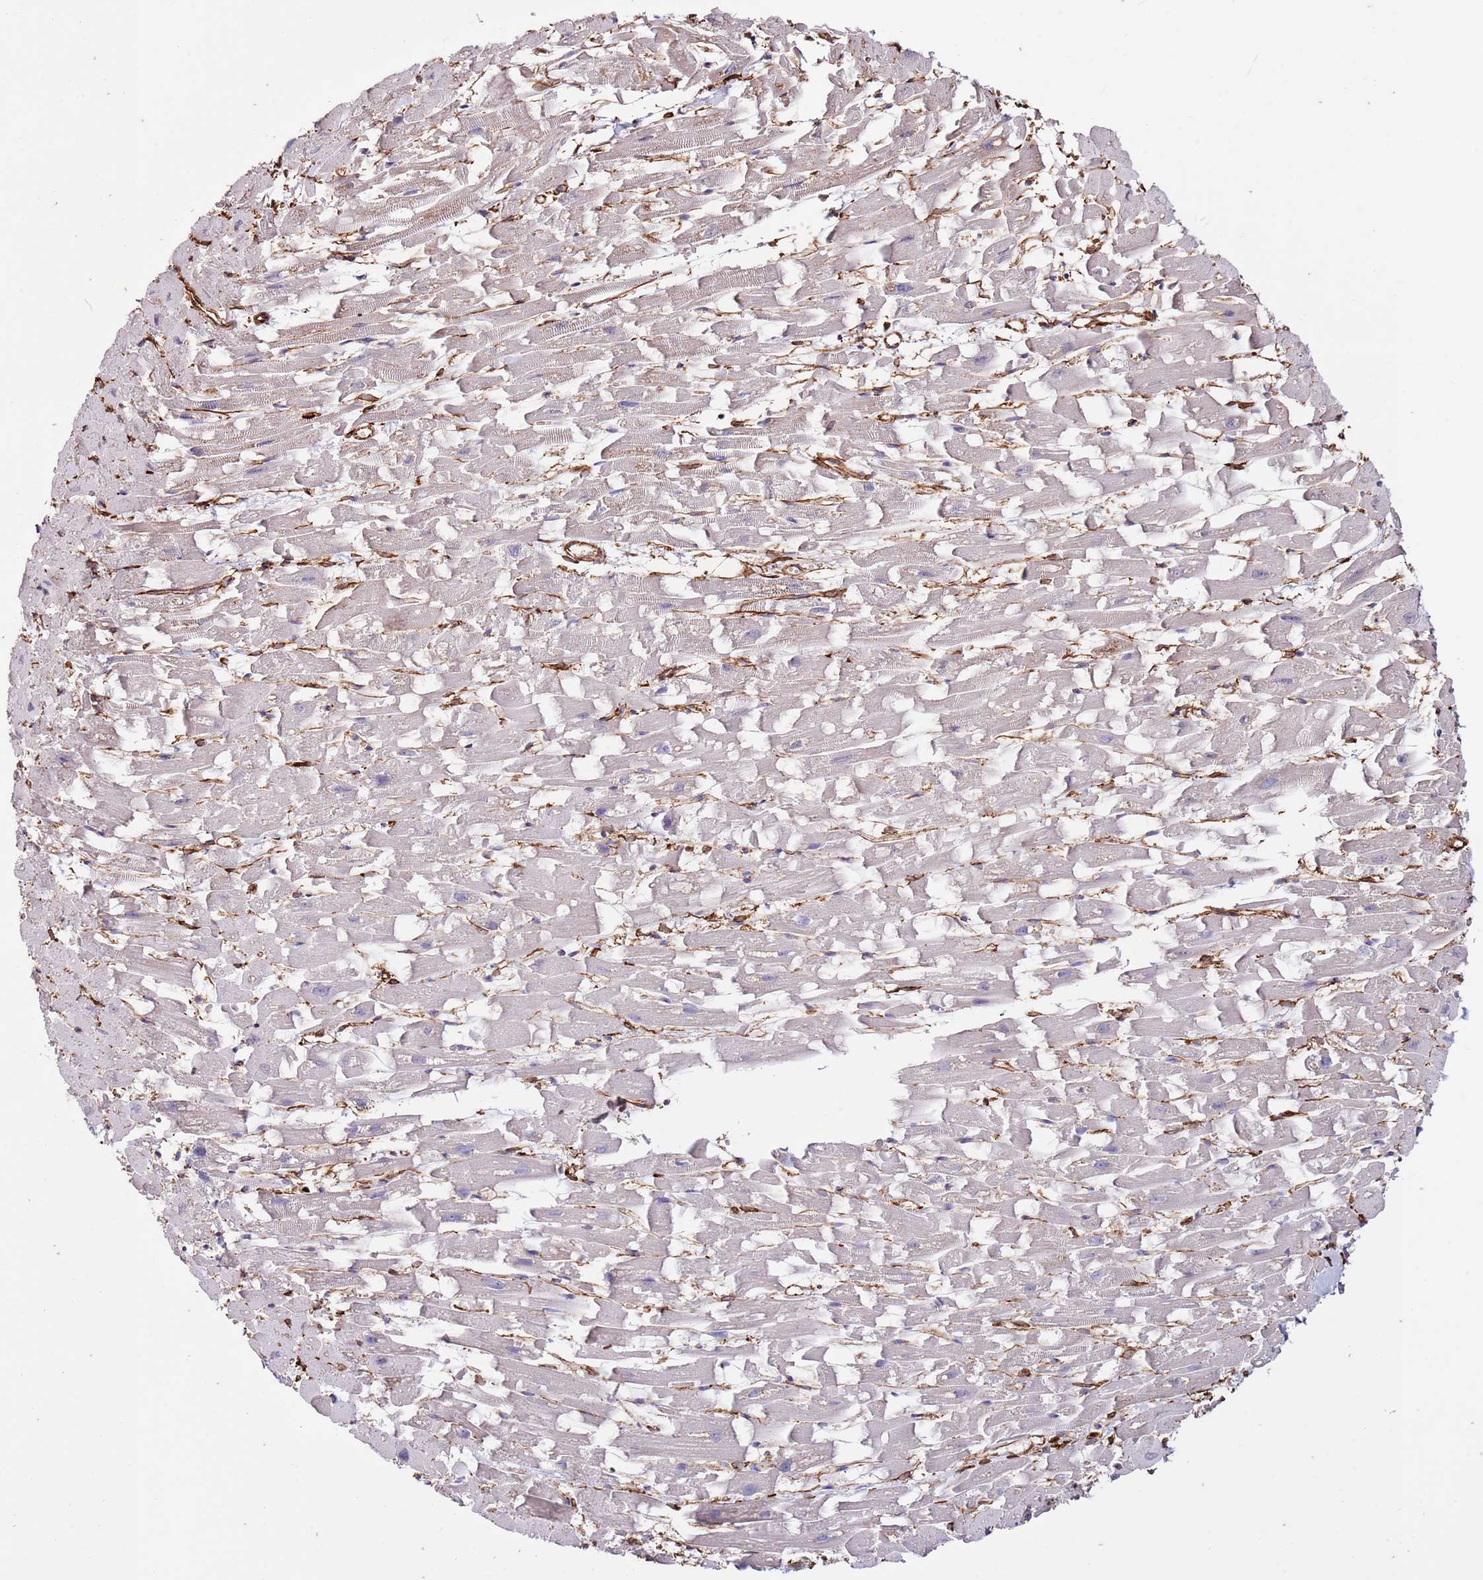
{"staining": {"intensity": "negative", "quantity": "none", "location": "none"}, "tissue": "heart muscle", "cell_type": "Cardiomyocytes", "image_type": "normal", "snomed": [{"axis": "morphology", "description": "Normal tissue, NOS"}, {"axis": "topography", "description": "Heart"}], "caption": "This is an immunohistochemistry (IHC) histopathology image of normal human heart muscle. There is no expression in cardiomyocytes.", "gene": "MRGPRE", "patient": {"sex": "female", "age": 64}}